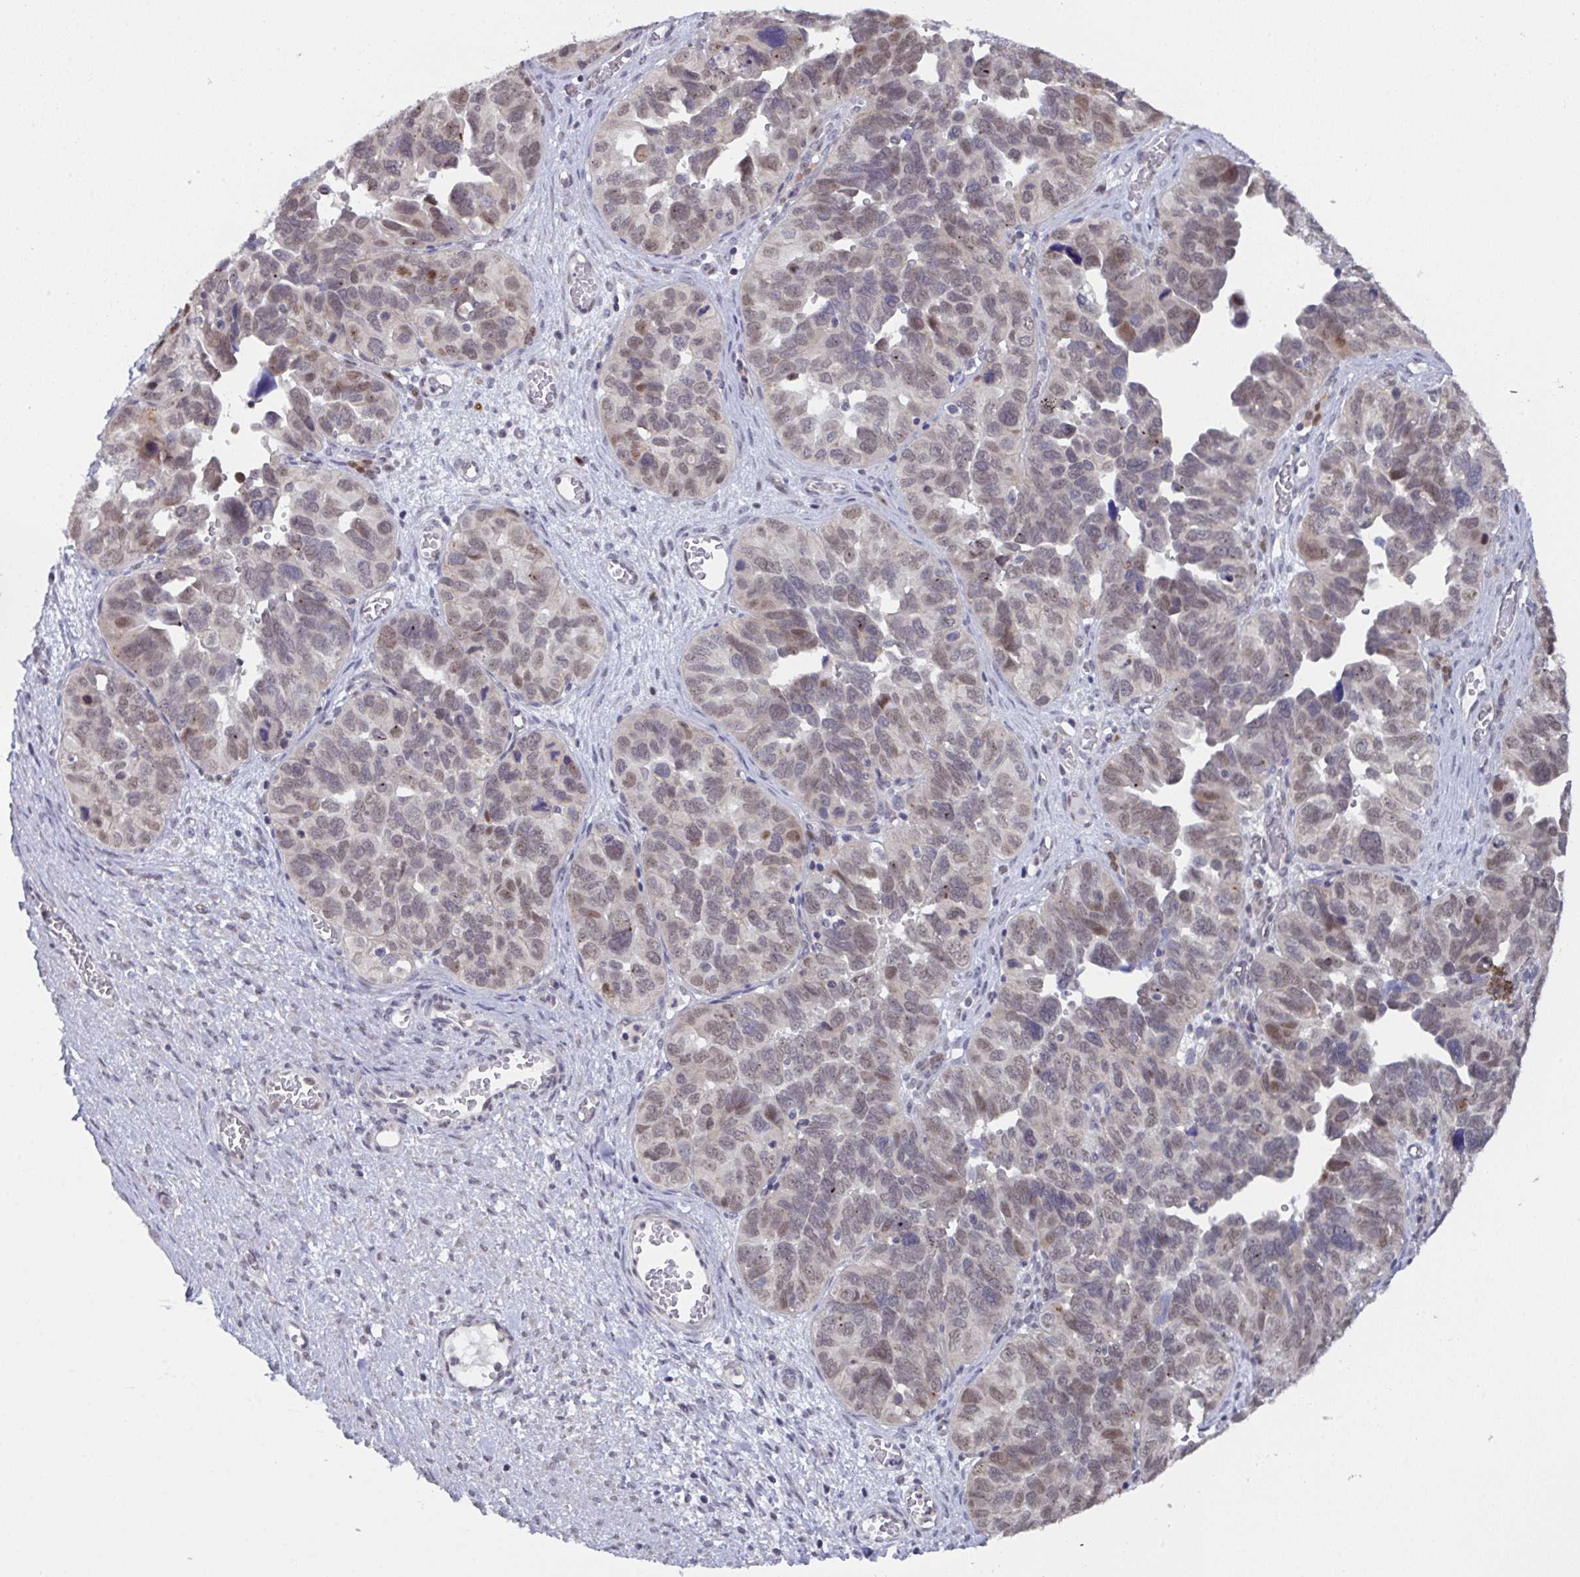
{"staining": {"intensity": "moderate", "quantity": "25%-75%", "location": "nuclear"}, "tissue": "ovarian cancer", "cell_type": "Tumor cells", "image_type": "cancer", "snomed": [{"axis": "morphology", "description": "Cystadenocarcinoma, serous, NOS"}, {"axis": "topography", "description": "Ovary"}], "caption": "Immunohistochemistry staining of serous cystadenocarcinoma (ovarian), which exhibits medium levels of moderate nuclear staining in about 25%-75% of tumor cells indicating moderate nuclear protein expression. The staining was performed using DAB (3,3'-diaminobenzidine) (brown) for protein detection and nuclei were counterstained in hematoxylin (blue).", "gene": "RBM18", "patient": {"sex": "female", "age": 64}}